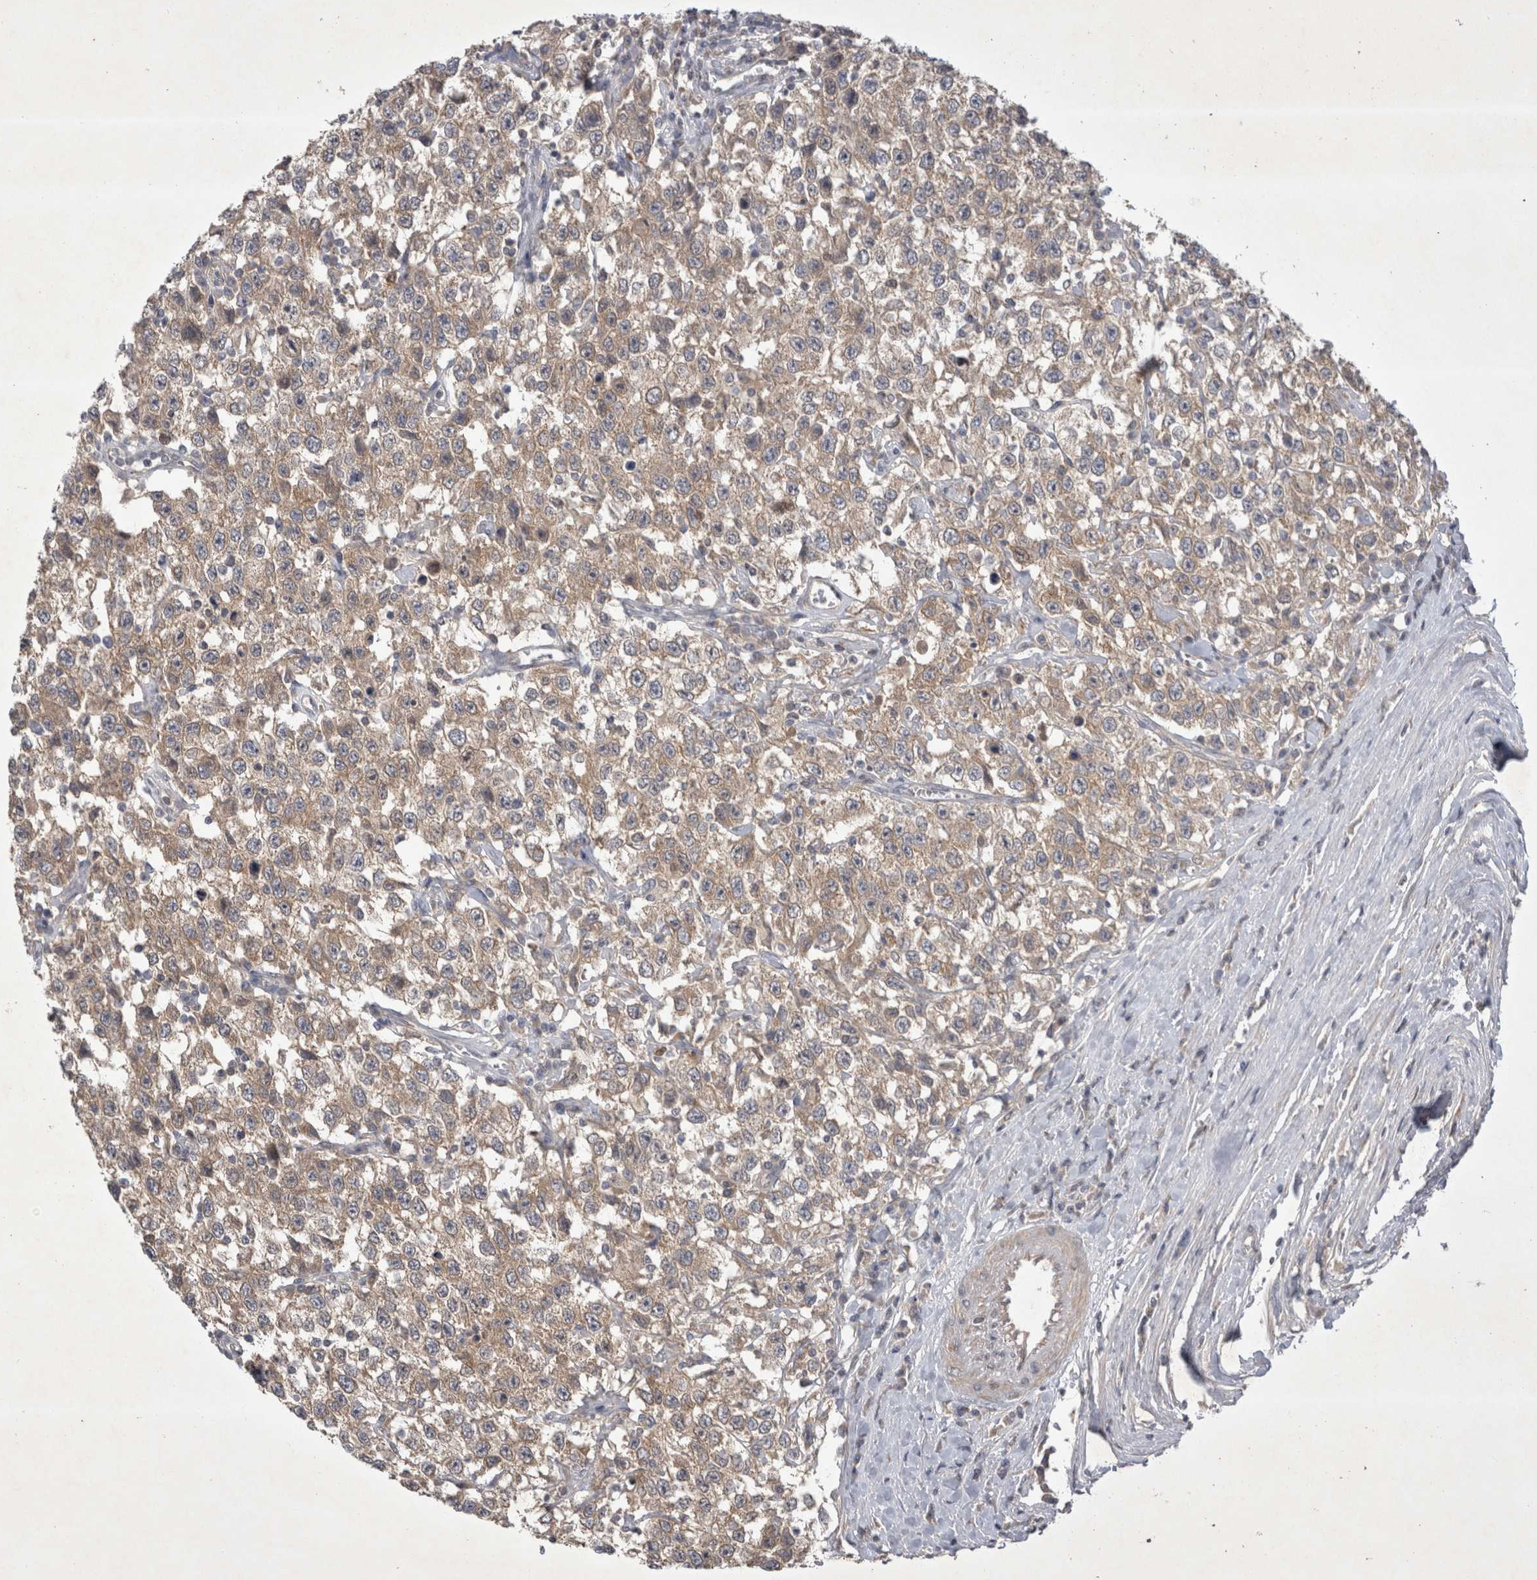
{"staining": {"intensity": "weak", "quantity": ">75%", "location": "cytoplasmic/membranous"}, "tissue": "testis cancer", "cell_type": "Tumor cells", "image_type": "cancer", "snomed": [{"axis": "morphology", "description": "Seminoma, NOS"}, {"axis": "topography", "description": "Testis"}], "caption": "Testis cancer (seminoma) was stained to show a protein in brown. There is low levels of weak cytoplasmic/membranous staining in about >75% of tumor cells. (DAB = brown stain, brightfield microscopy at high magnification).", "gene": "SRD5A3", "patient": {"sex": "male", "age": 41}}